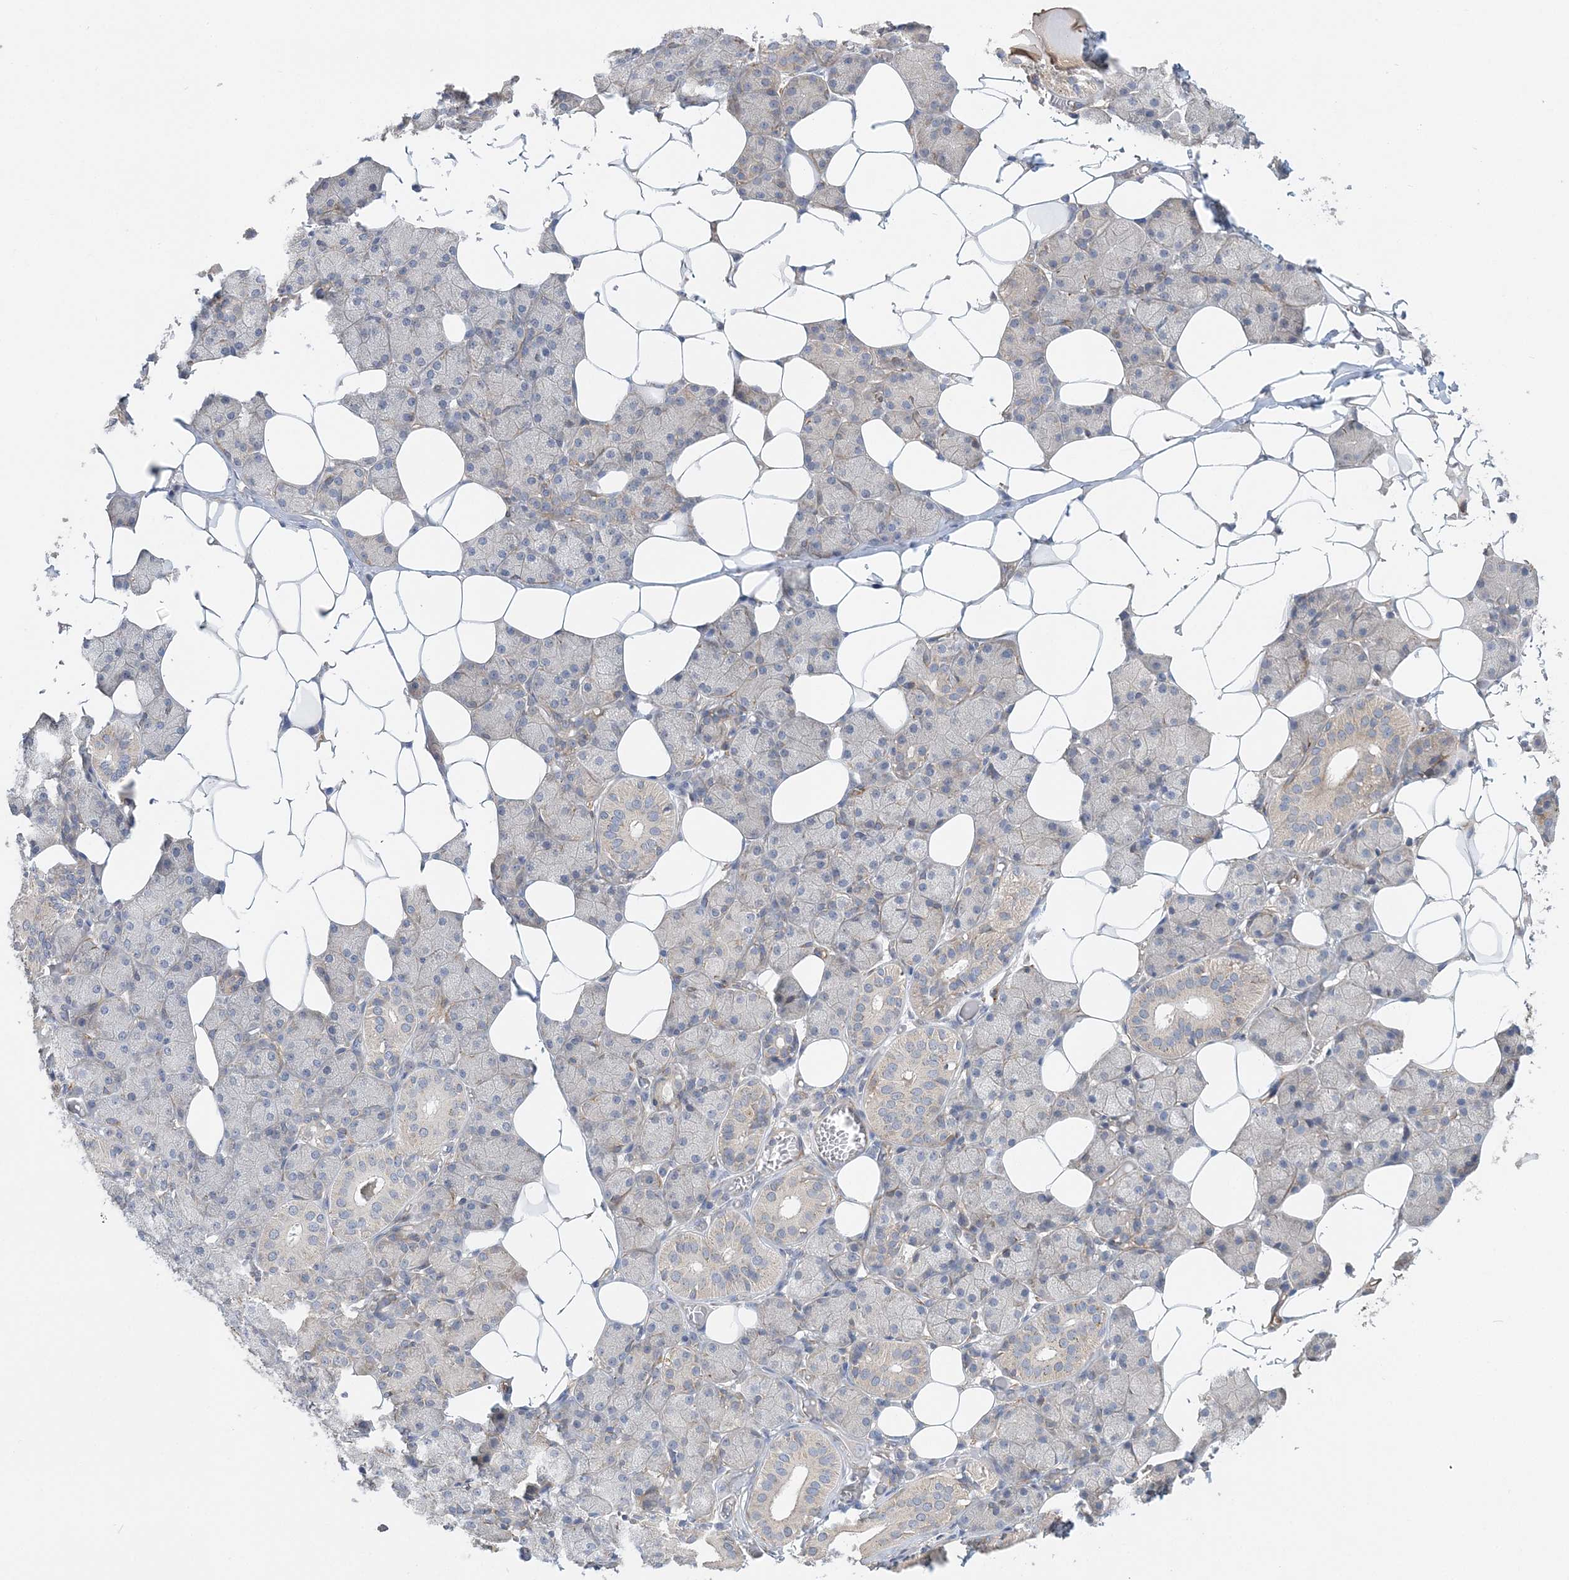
{"staining": {"intensity": "weak", "quantity": "<25%", "location": "cytoplasmic/membranous"}, "tissue": "salivary gland", "cell_type": "Glandular cells", "image_type": "normal", "snomed": [{"axis": "morphology", "description": "Normal tissue, NOS"}, {"axis": "topography", "description": "Salivary gland"}], "caption": "A histopathology image of human salivary gland is negative for staining in glandular cells. (DAB (3,3'-diaminobenzidine) IHC, high magnification).", "gene": "MAP4K5", "patient": {"sex": "female", "age": 33}}